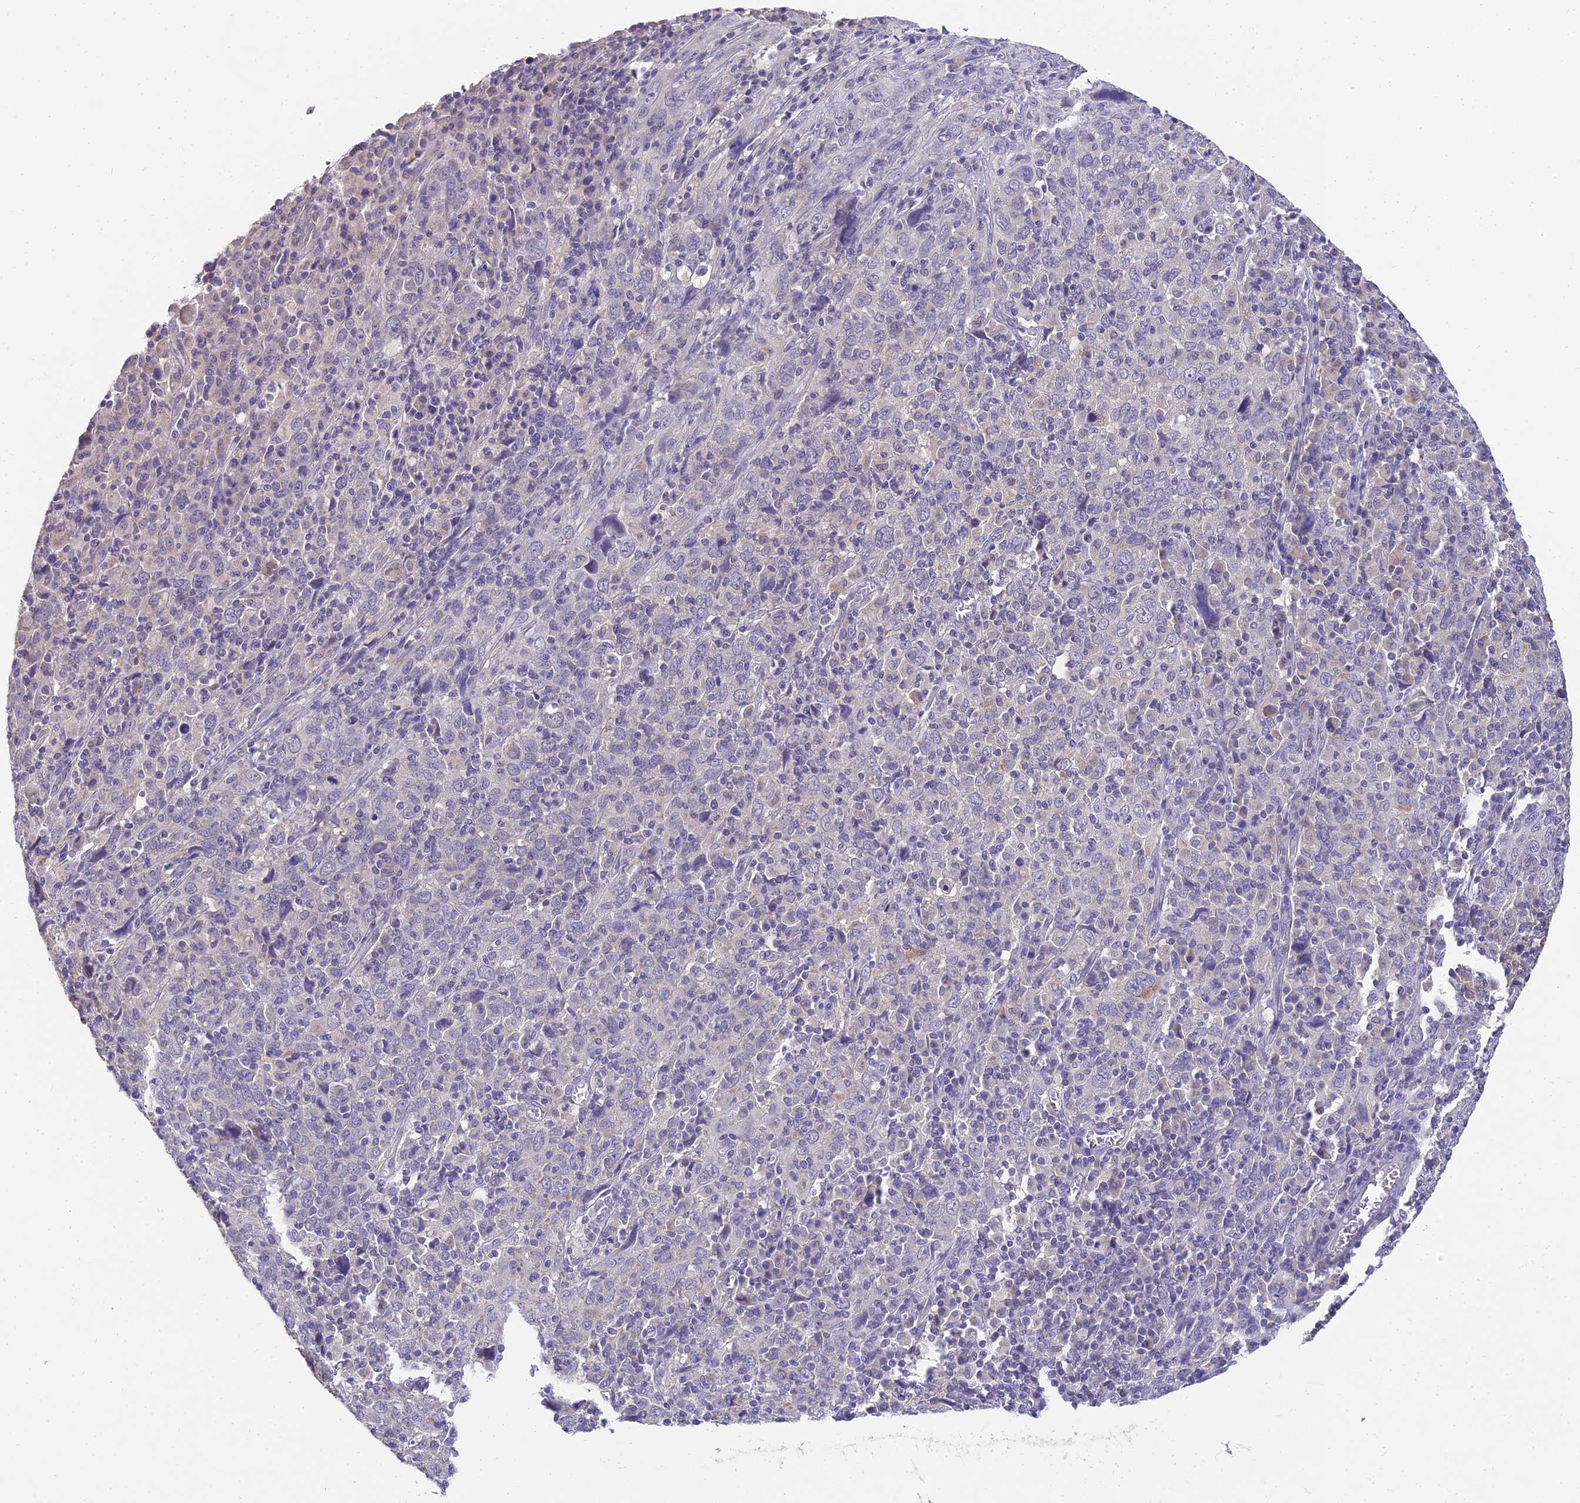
{"staining": {"intensity": "negative", "quantity": "none", "location": "none"}, "tissue": "cervical cancer", "cell_type": "Tumor cells", "image_type": "cancer", "snomed": [{"axis": "morphology", "description": "Squamous cell carcinoma, NOS"}, {"axis": "topography", "description": "Cervix"}], "caption": "High magnification brightfield microscopy of cervical cancer (squamous cell carcinoma) stained with DAB (brown) and counterstained with hematoxylin (blue): tumor cells show no significant positivity.", "gene": "NPY", "patient": {"sex": "female", "age": 46}}